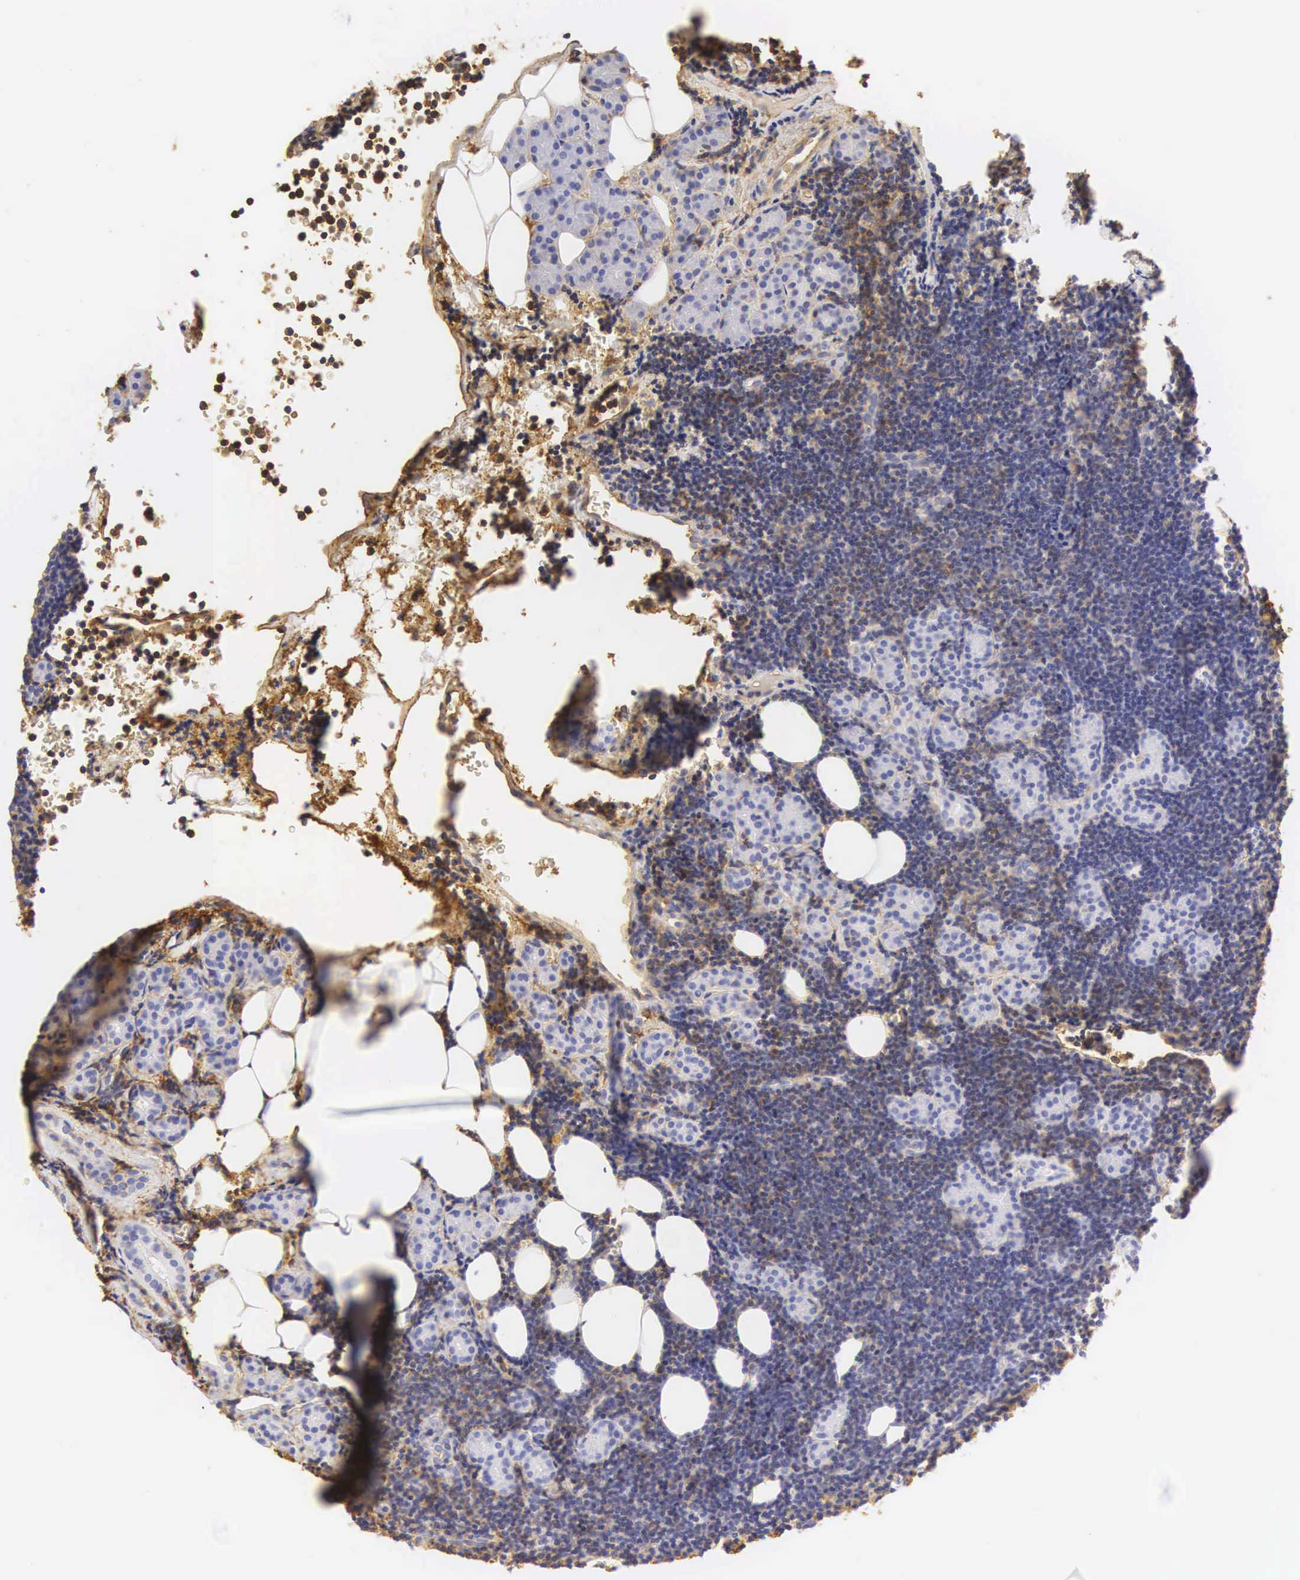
{"staining": {"intensity": "moderate", "quantity": "25%-75%", "location": "cytoplasmic/membranous"}, "tissue": "lymphoma", "cell_type": "Tumor cells", "image_type": "cancer", "snomed": [{"axis": "morphology", "description": "Malignant lymphoma, non-Hodgkin's type, Low grade"}, {"axis": "topography", "description": "Lymph node"}], "caption": "IHC (DAB) staining of human lymphoma displays moderate cytoplasmic/membranous protein expression in about 25%-75% of tumor cells.", "gene": "CD99", "patient": {"sex": "male", "age": 57}}